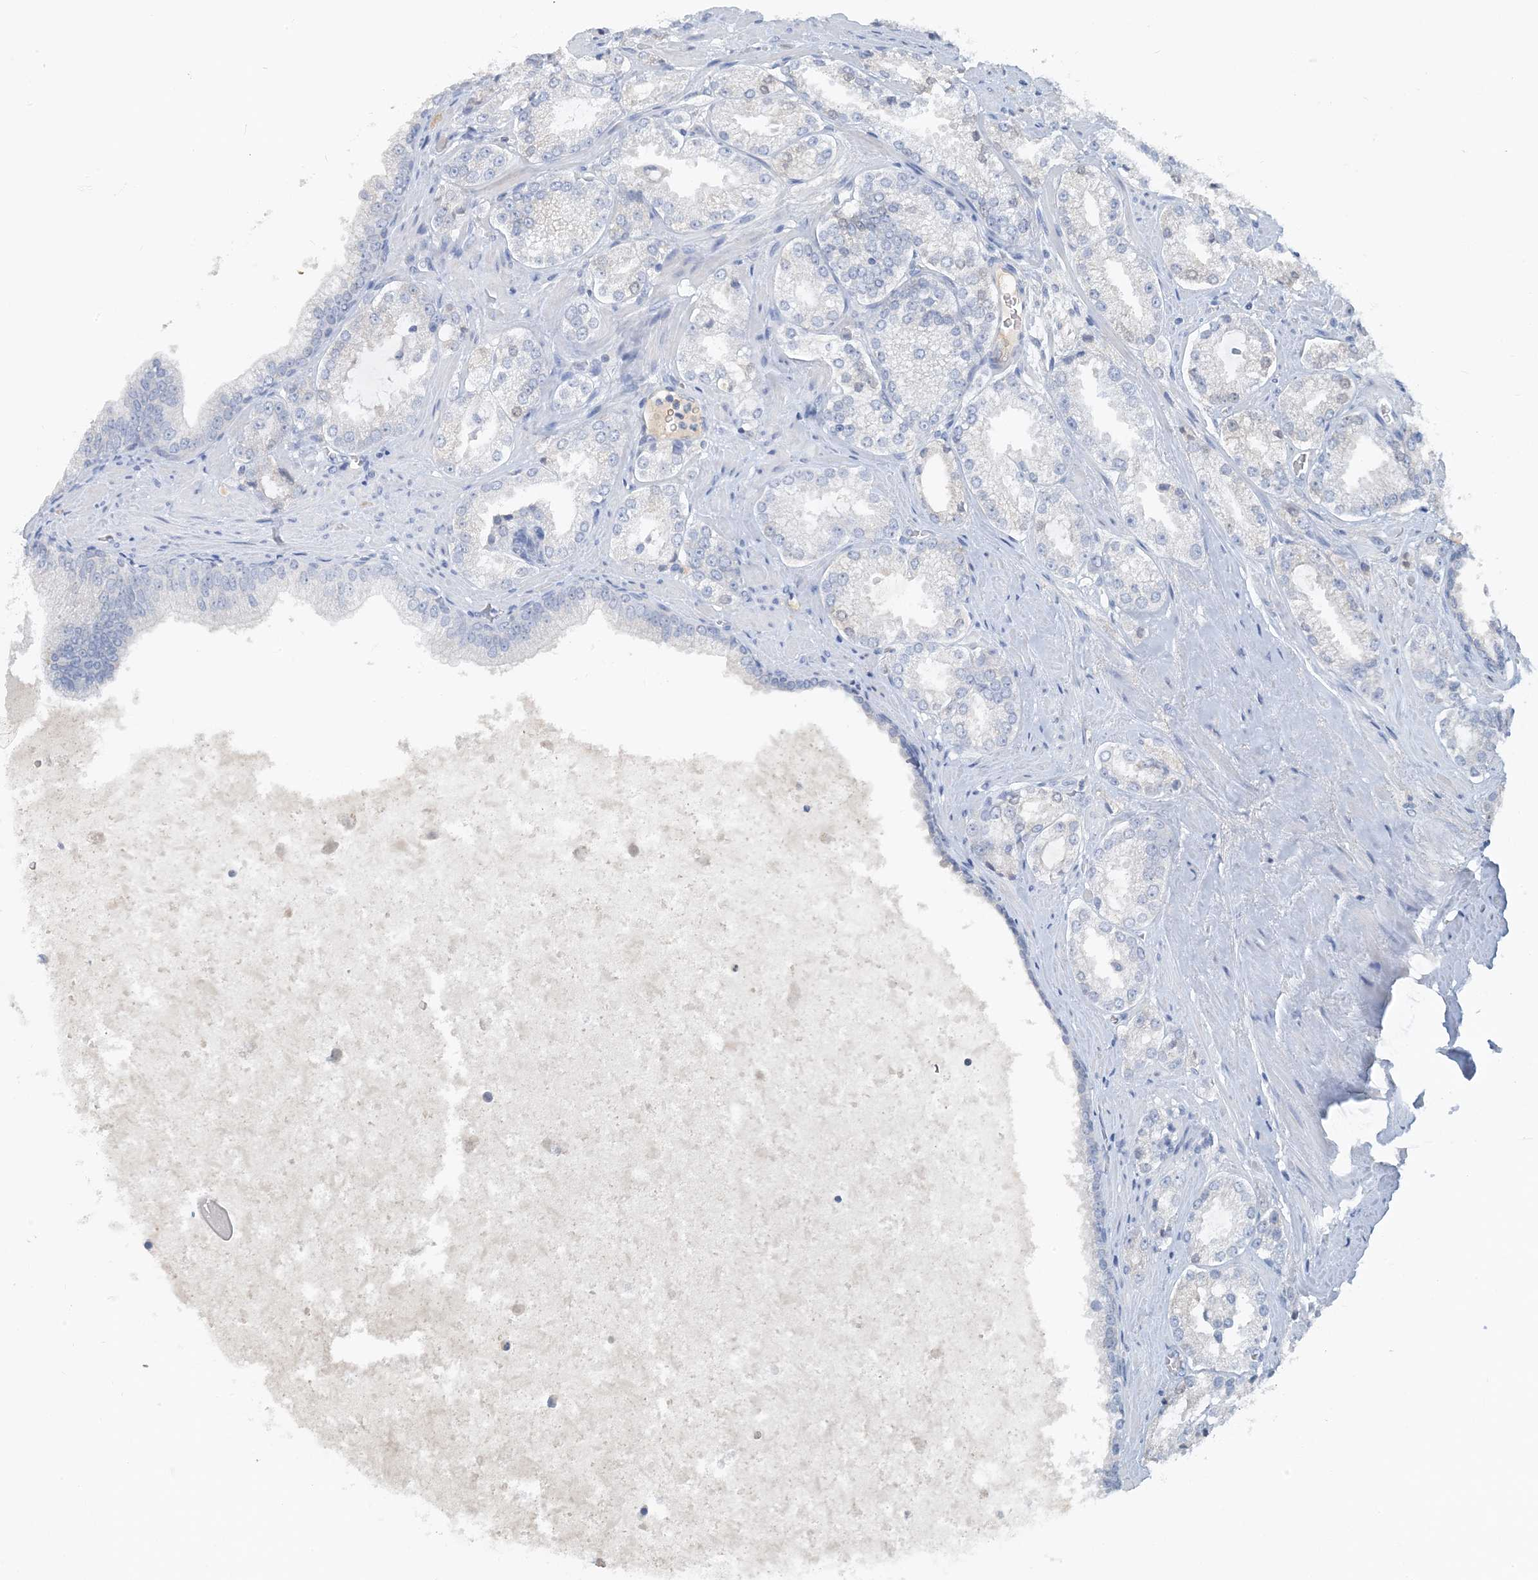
{"staining": {"intensity": "negative", "quantity": "none", "location": "none"}, "tissue": "prostate cancer", "cell_type": "Tumor cells", "image_type": "cancer", "snomed": [{"axis": "morphology", "description": "Adenocarcinoma, High grade"}, {"axis": "topography", "description": "Prostate"}], "caption": "Immunohistochemistry of adenocarcinoma (high-grade) (prostate) exhibits no positivity in tumor cells. (DAB IHC with hematoxylin counter stain).", "gene": "CTRL", "patient": {"sex": "male", "age": 73}}